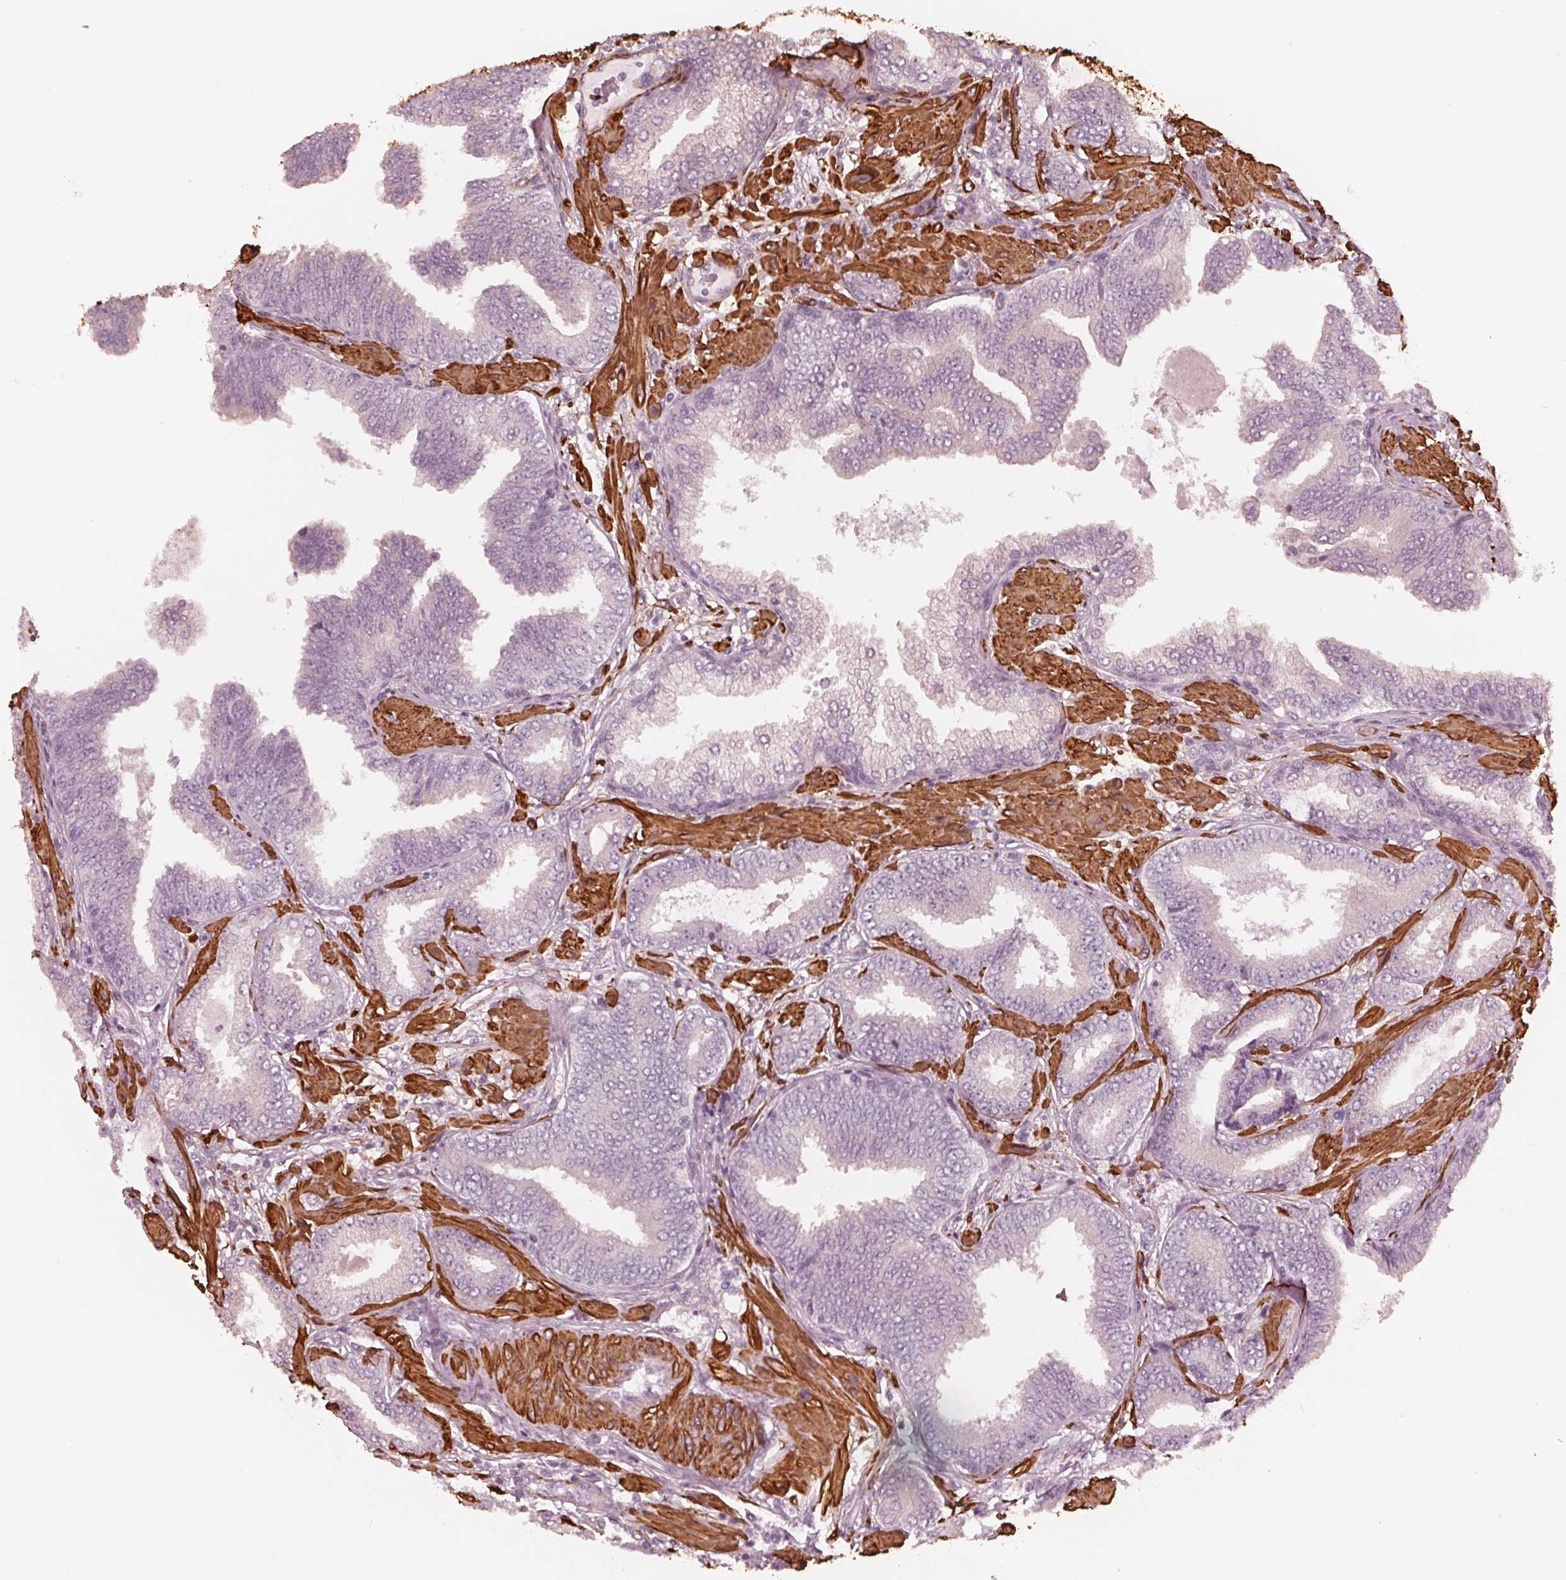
{"staining": {"intensity": "negative", "quantity": "none", "location": "none"}, "tissue": "prostate cancer", "cell_type": "Tumor cells", "image_type": "cancer", "snomed": [{"axis": "morphology", "description": "Adenocarcinoma, Low grade"}, {"axis": "topography", "description": "Prostate"}], "caption": "An immunohistochemistry photomicrograph of prostate cancer (adenocarcinoma (low-grade)) is shown. There is no staining in tumor cells of prostate cancer (adenocarcinoma (low-grade)).", "gene": "MIER3", "patient": {"sex": "male", "age": 55}}